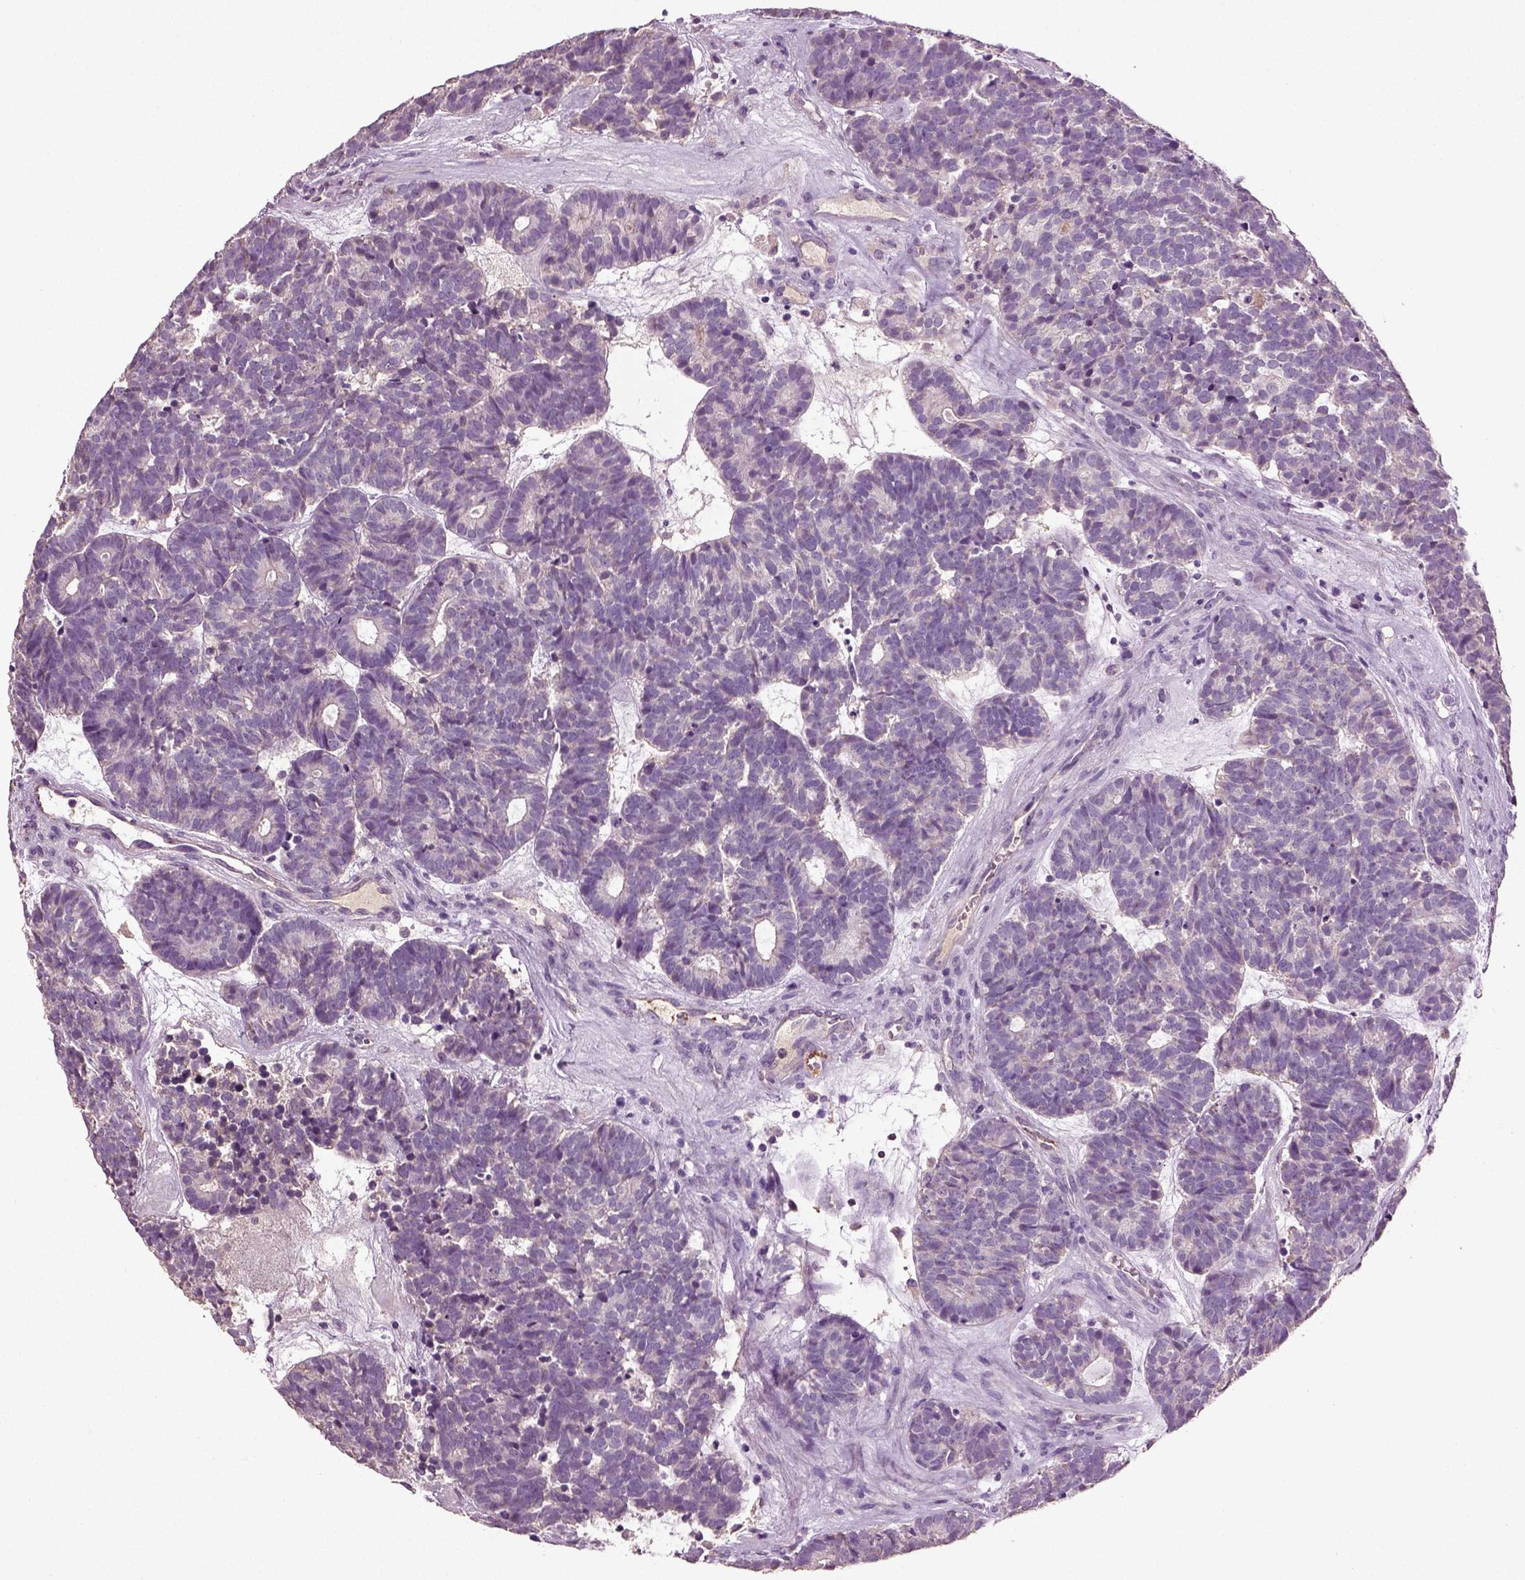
{"staining": {"intensity": "negative", "quantity": "none", "location": "none"}, "tissue": "head and neck cancer", "cell_type": "Tumor cells", "image_type": "cancer", "snomed": [{"axis": "morphology", "description": "Adenocarcinoma, NOS"}, {"axis": "topography", "description": "Head-Neck"}], "caption": "Head and neck cancer (adenocarcinoma) stained for a protein using immunohistochemistry (IHC) reveals no staining tumor cells.", "gene": "DEFB118", "patient": {"sex": "female", "age": 81}}